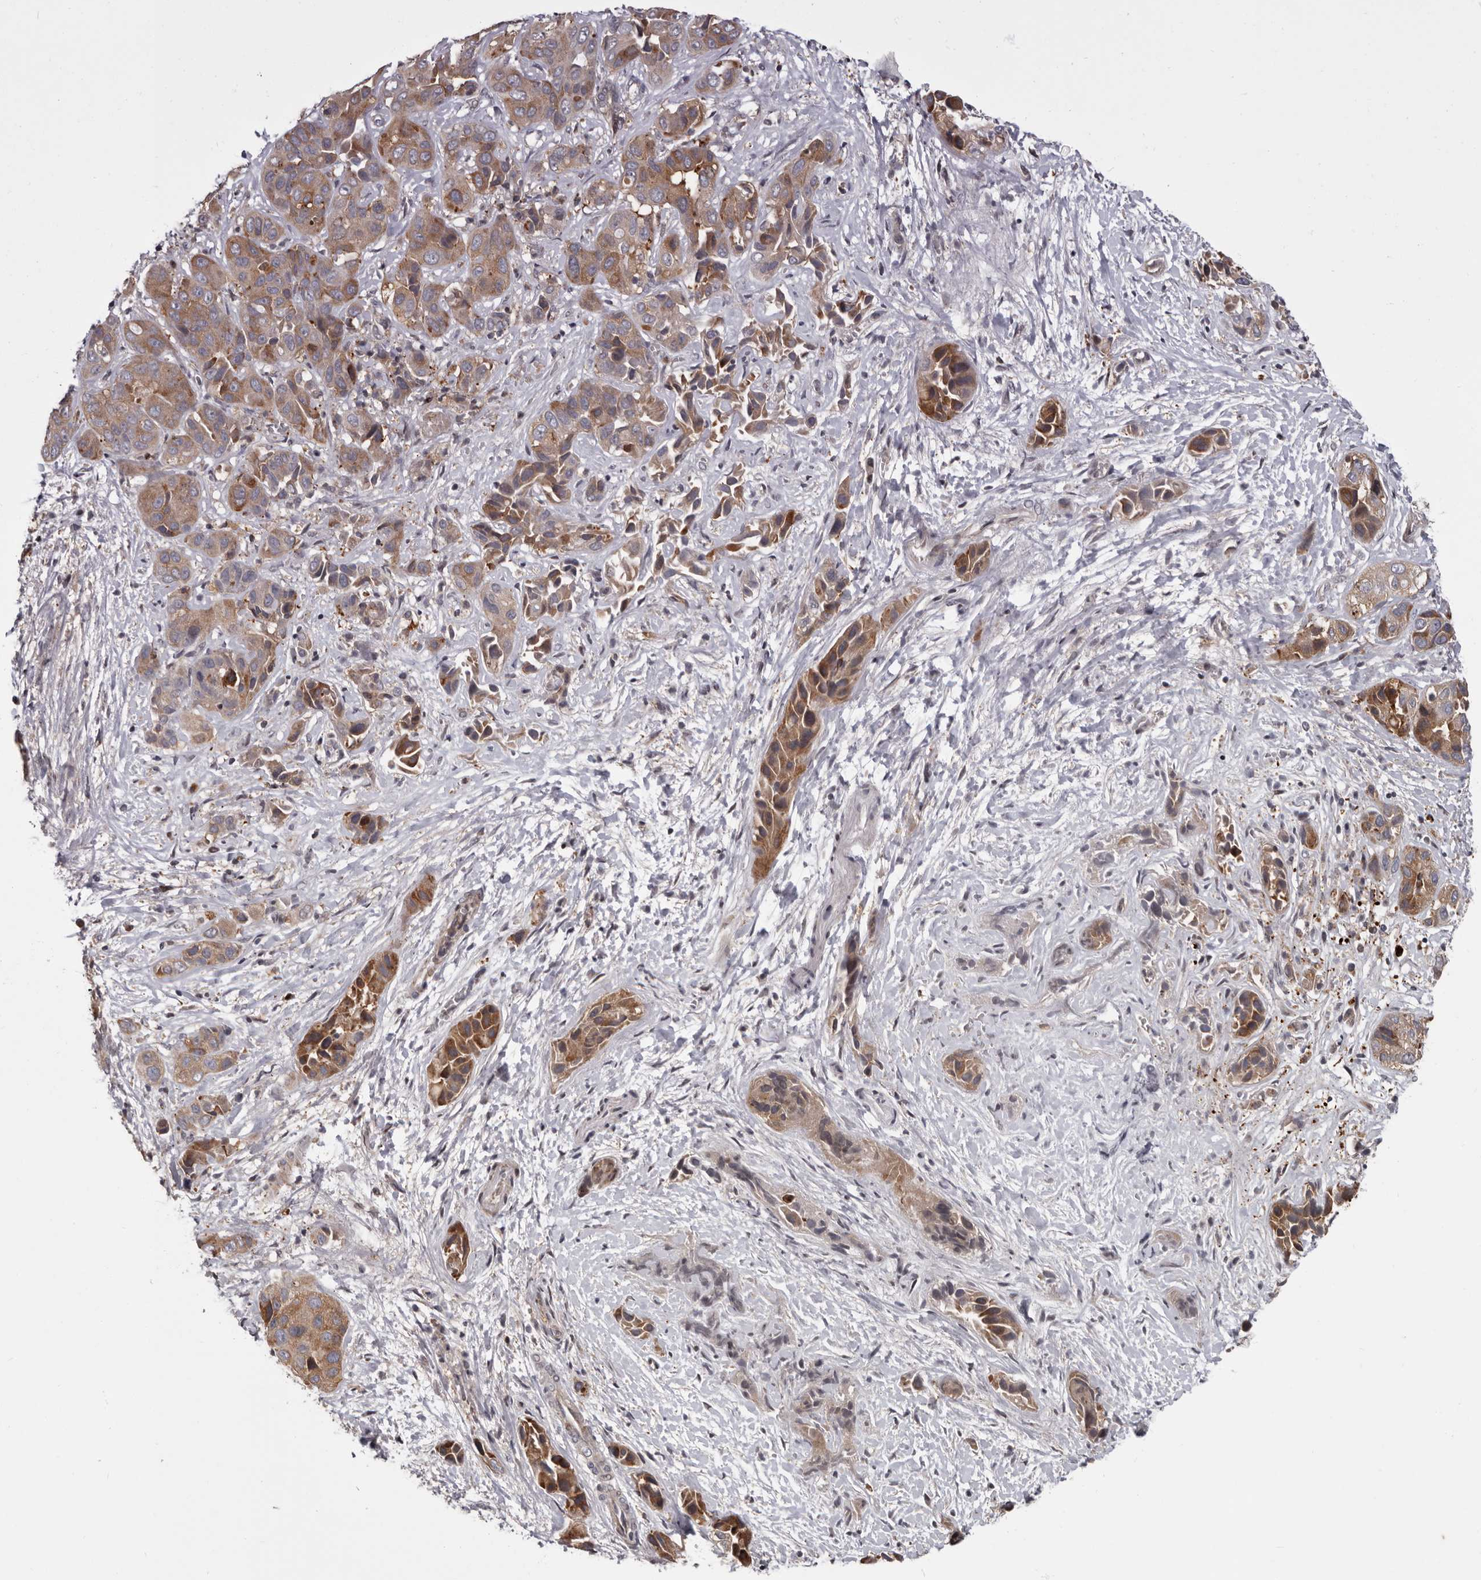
{"staining": {"intensity": "moderate", "quantity": ">75%", "location": "cytoplasmic/membranous"}, "tissue": "liver cancer", "cell_type": "Tumor cells", "image_type": "cancer", "snomed": [{"axis": "morphology", "description": "Cholangiocarcinoma"}, {"axis": "topography", "description": "Liver"}], "caption": "A micrograph showing moderate cytoplasmic/membranous positivity in approximately >75% of tumor cells in cholangiocarcinoma (liver), as visualized by brown immunohistochemical staining.", "gene": "FGFR4", "patient": {"sex": "female", "age": 52}}